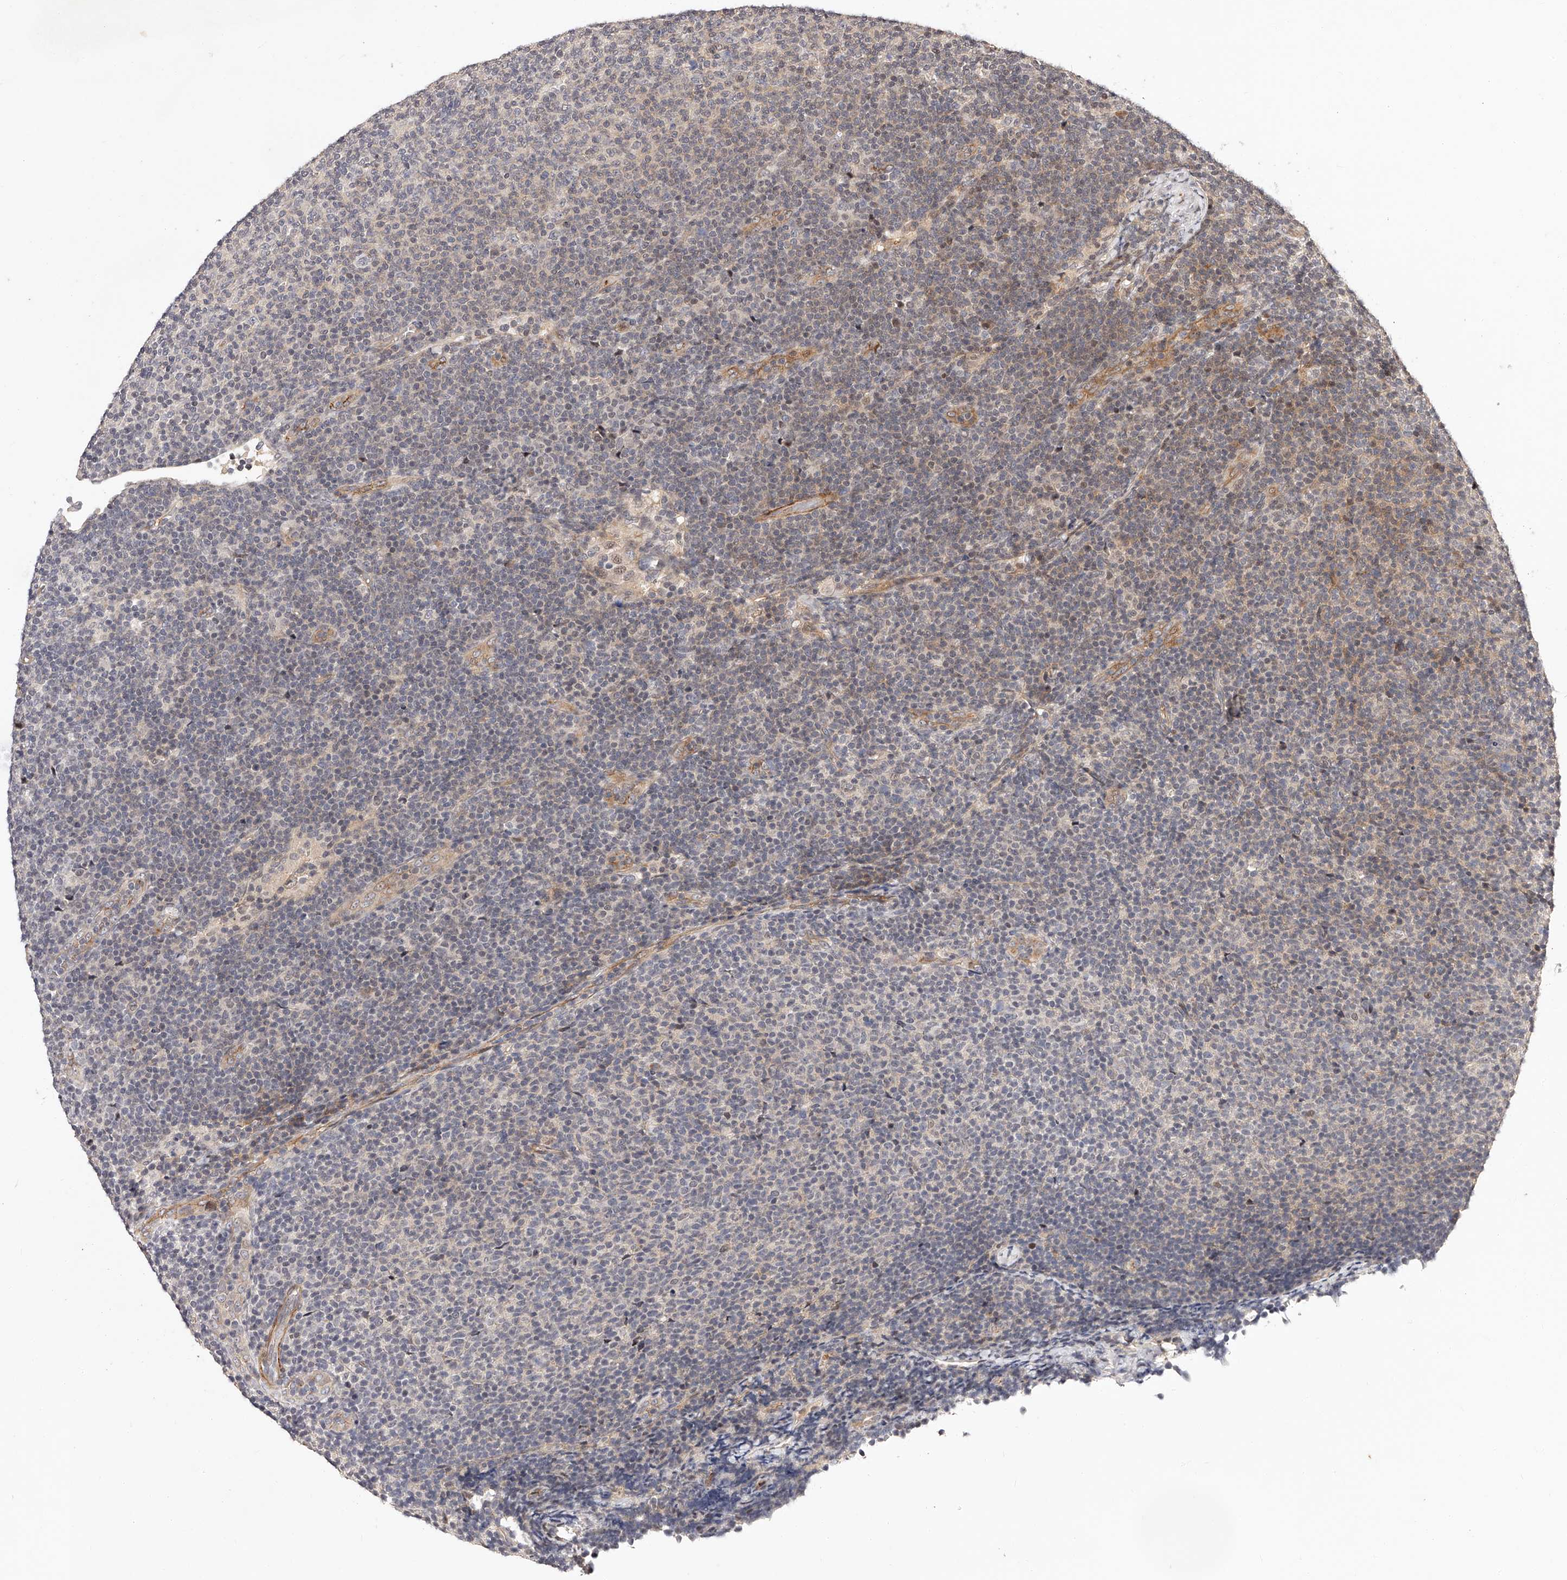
{"staining": {"intensity": "weak", "quantity": "<25%", "location": "cytoplasmic/membranous"}, "tissue": "lymphoma", "cell_type": "Tumor cells", "image_type": "cancer", "snomed": [{"axis": "morphology", "description": "Malignant lymphoma, non-Hodgkin's type, Low grade"}, {"axis": "topography", "description": "Lymph node"}], "caption": "An IHC image of low-grade malignant lymphoma, non-Hodgkin's type is shown. There is no staining in tumor cells of low-grade malignant lymphoma, non-Hodgkin's type.", "gene": "CUL7", "patient": {"sex": "male", "age": 66}}